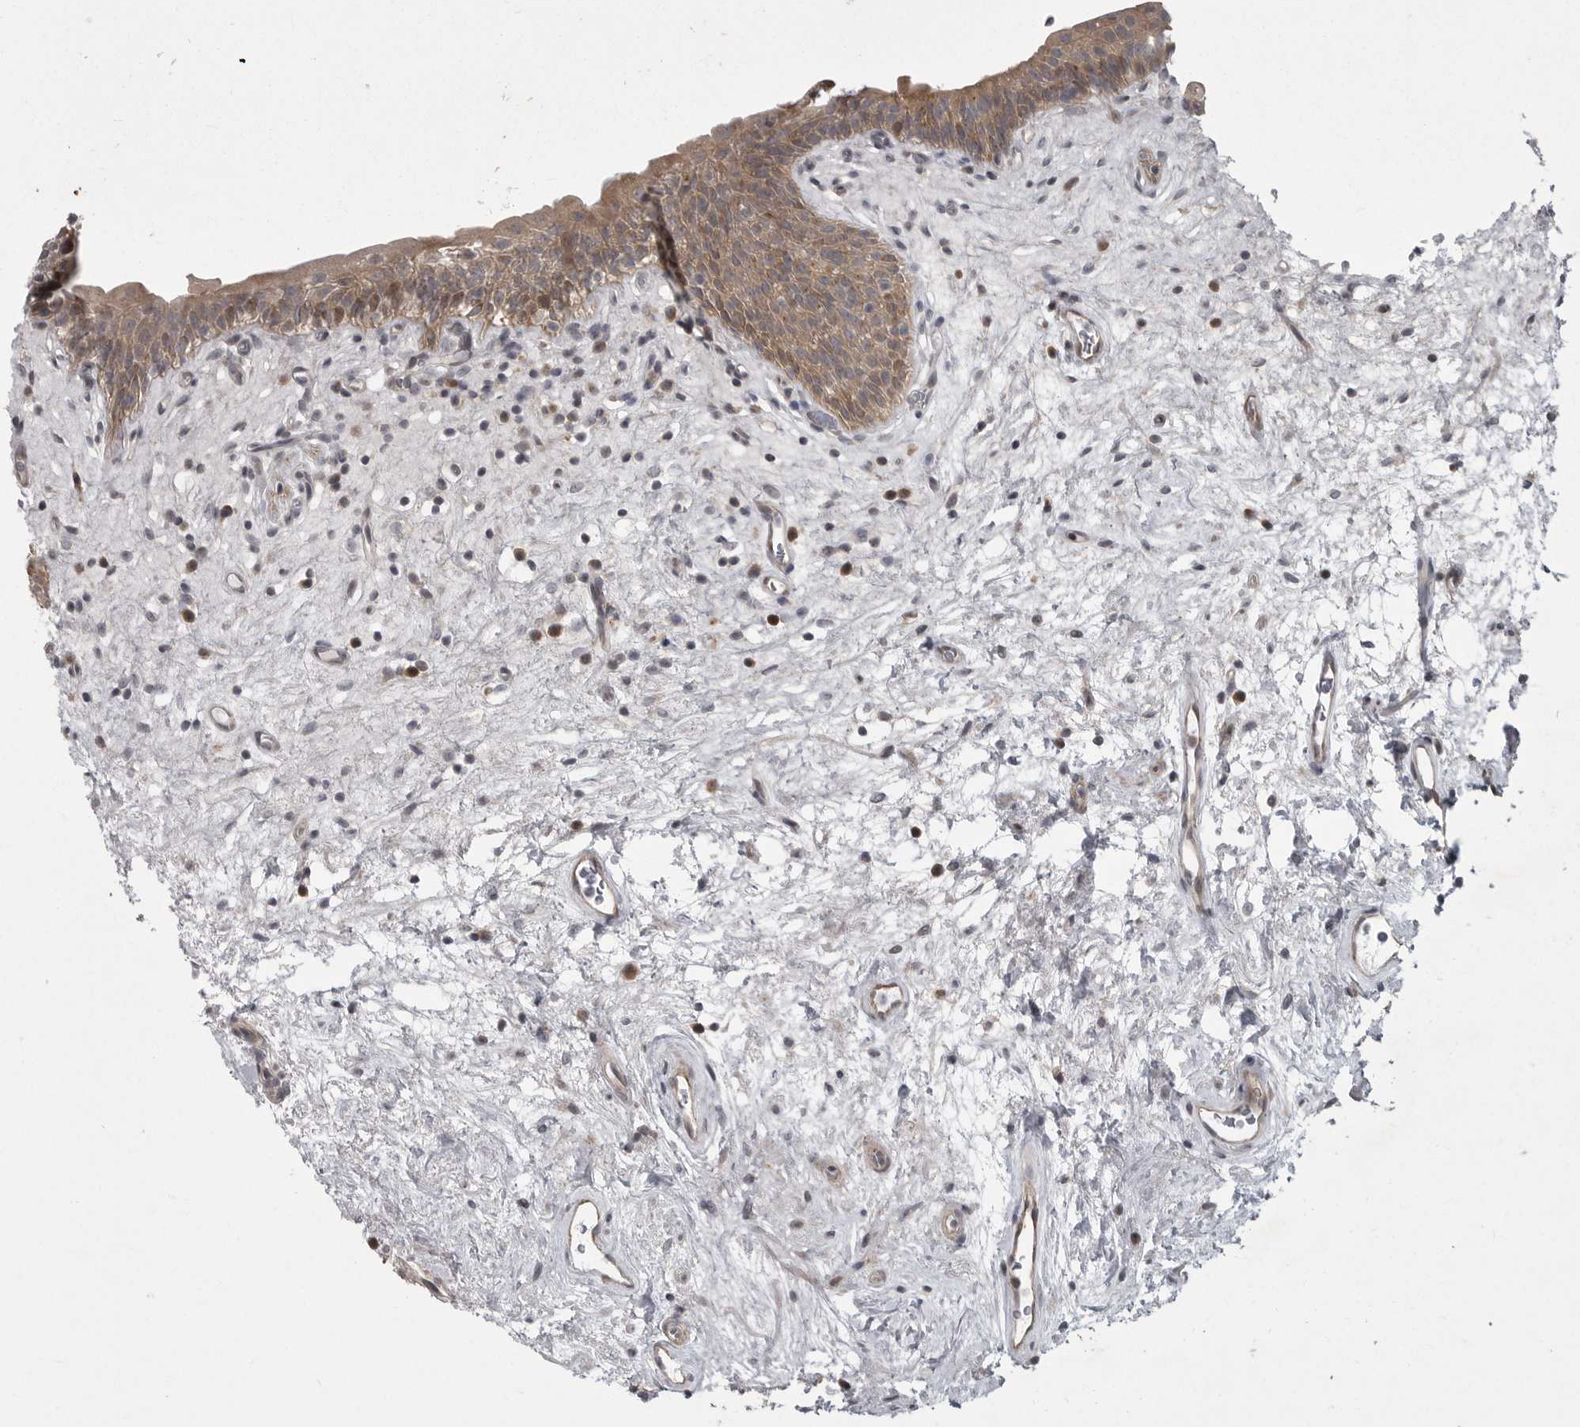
{"staining": {"intensity": "weak", "quantity": "25%-75%", "location": "cytoplasmic/membranous"}, "tissue": "urinary bladder", "cell_type": "Urothelial cells", "image_type": "normal", "snomed": [{"axis": "morphology", "description": "Normal tissue, NOS"}, {"axis": "topography", "description": "Urinary bladder"}], "caption": "Approximately 25%-75% of urothelial cells in benign human urinary bladder reveal weak cytoplasmic/membranous protein positivity as visualized by brown immunohistochemical staining.", "gene": "PPP1R9A", "patient": {"sex": "male", "age": 83}}